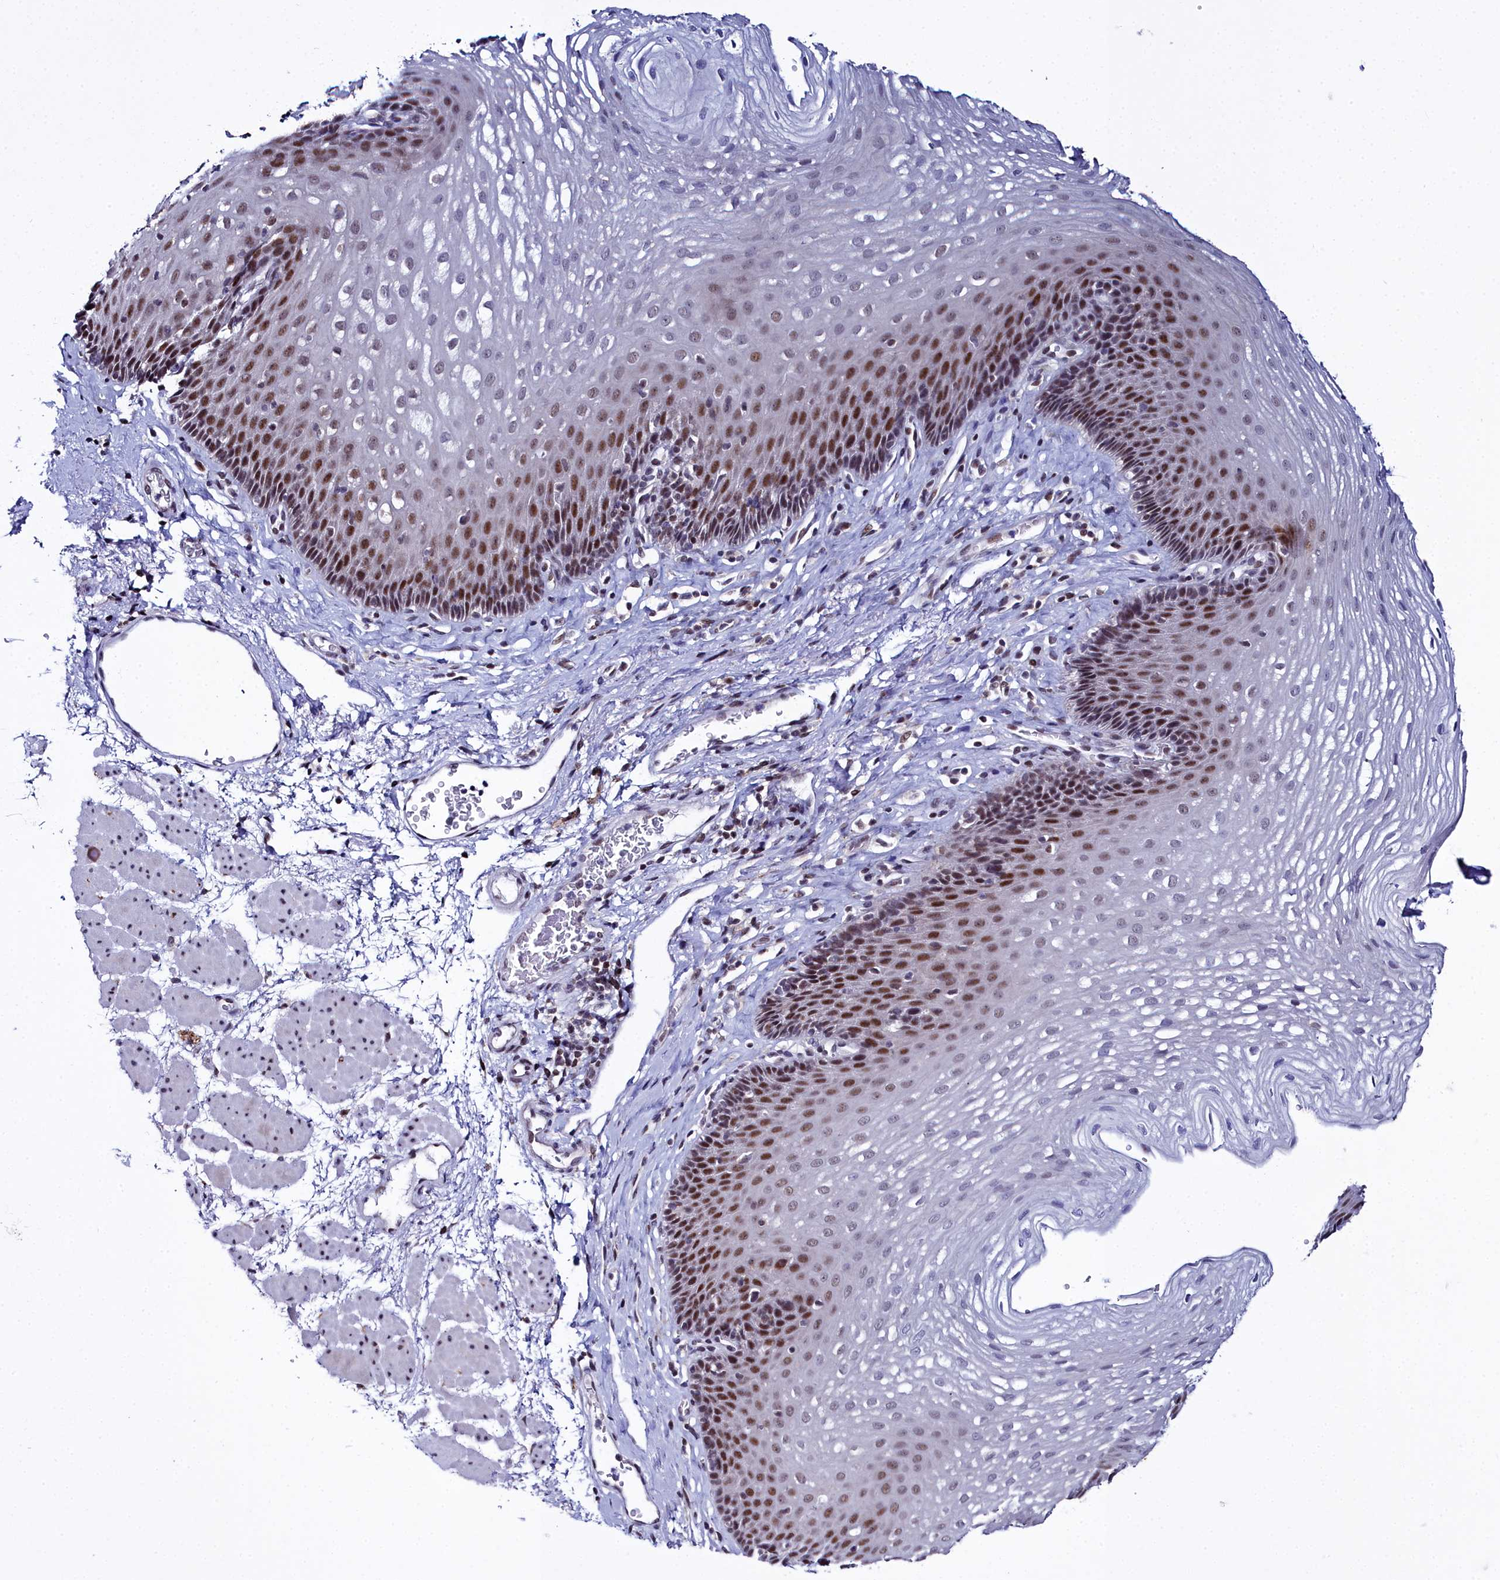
{"staining": {"intensity": "strong", "quantity": "25%-75%", "location": "nuclear"}, "tissue": "esophagus", "cell_type": "Squamous epithelial cells", "image_type": "normal", "snomed": [{"axis": "morphology", "description": "Normal tissue, NOS"}, {"axis": "topography", "description": "Esophagus"}], "caption": "Protein staining shows strong nuclear positivity in approximately 25%-75% of squamous epithelial cells in benign esophagus.", "gene": "CCDC97", "patient": {"sex": "female", "age": 66}}